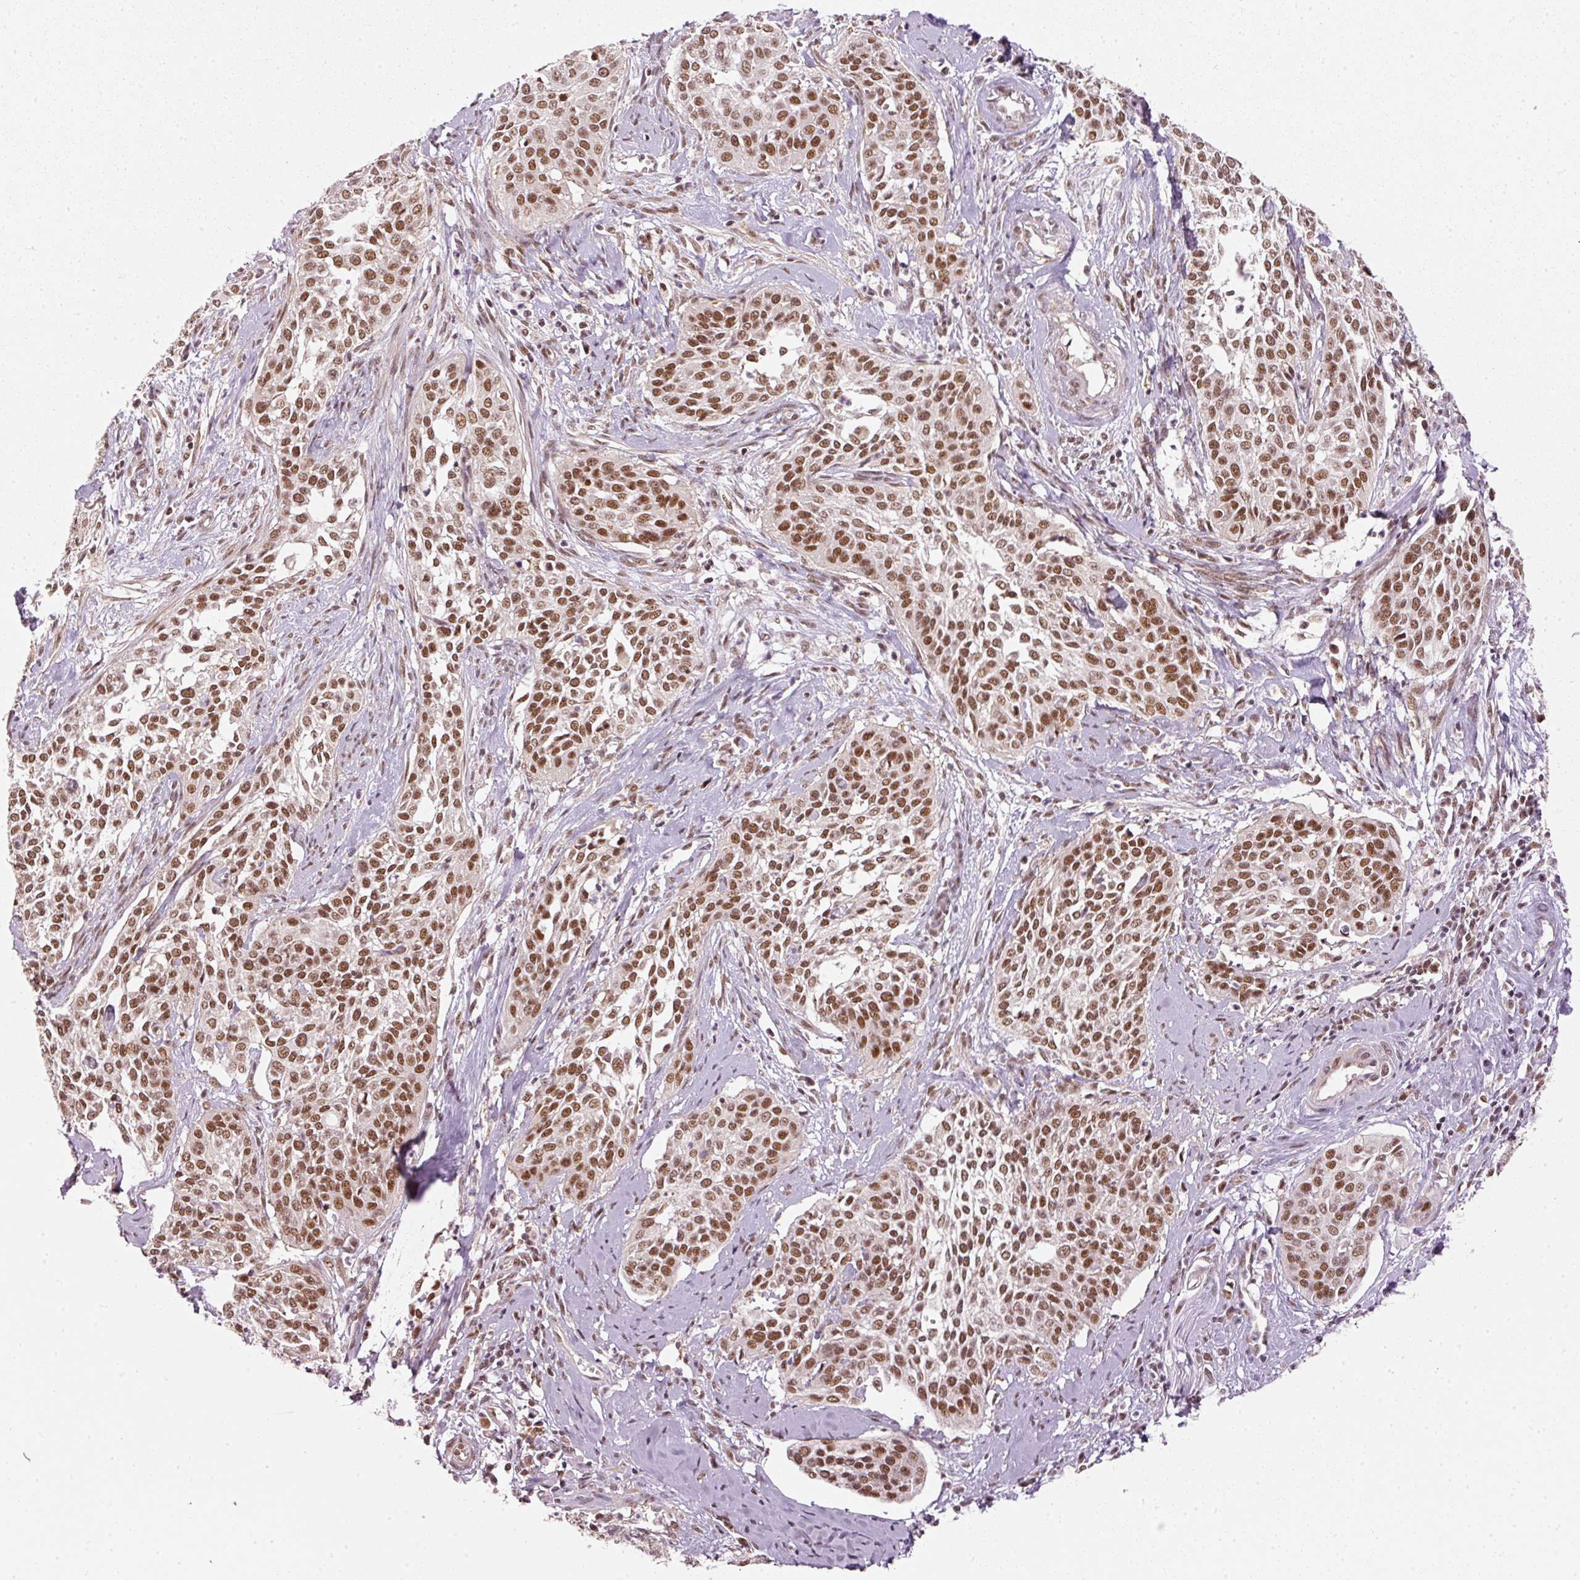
{"staining": {"intensity": "moderate", "quantity": ">75%", "location": "nuclear"}, "tissue": "cervical cancer", "cell_type": "Tumor cells", "image_type": "cancer", "snomed": [{"axis": "morphology", "description": "Squamous cell carcinoma, NOS"}, {"axis": "topography", "description": "Cervix"}], "caption": "High-power microscopy captured an IHC photomicrograph of cervical cancer (squamous cell carcinoma), revealing moderate nuclear expression in about >75% of tumor cells.", "gene": "THOC6", "patient": {"sex": "female", "age": 44}}